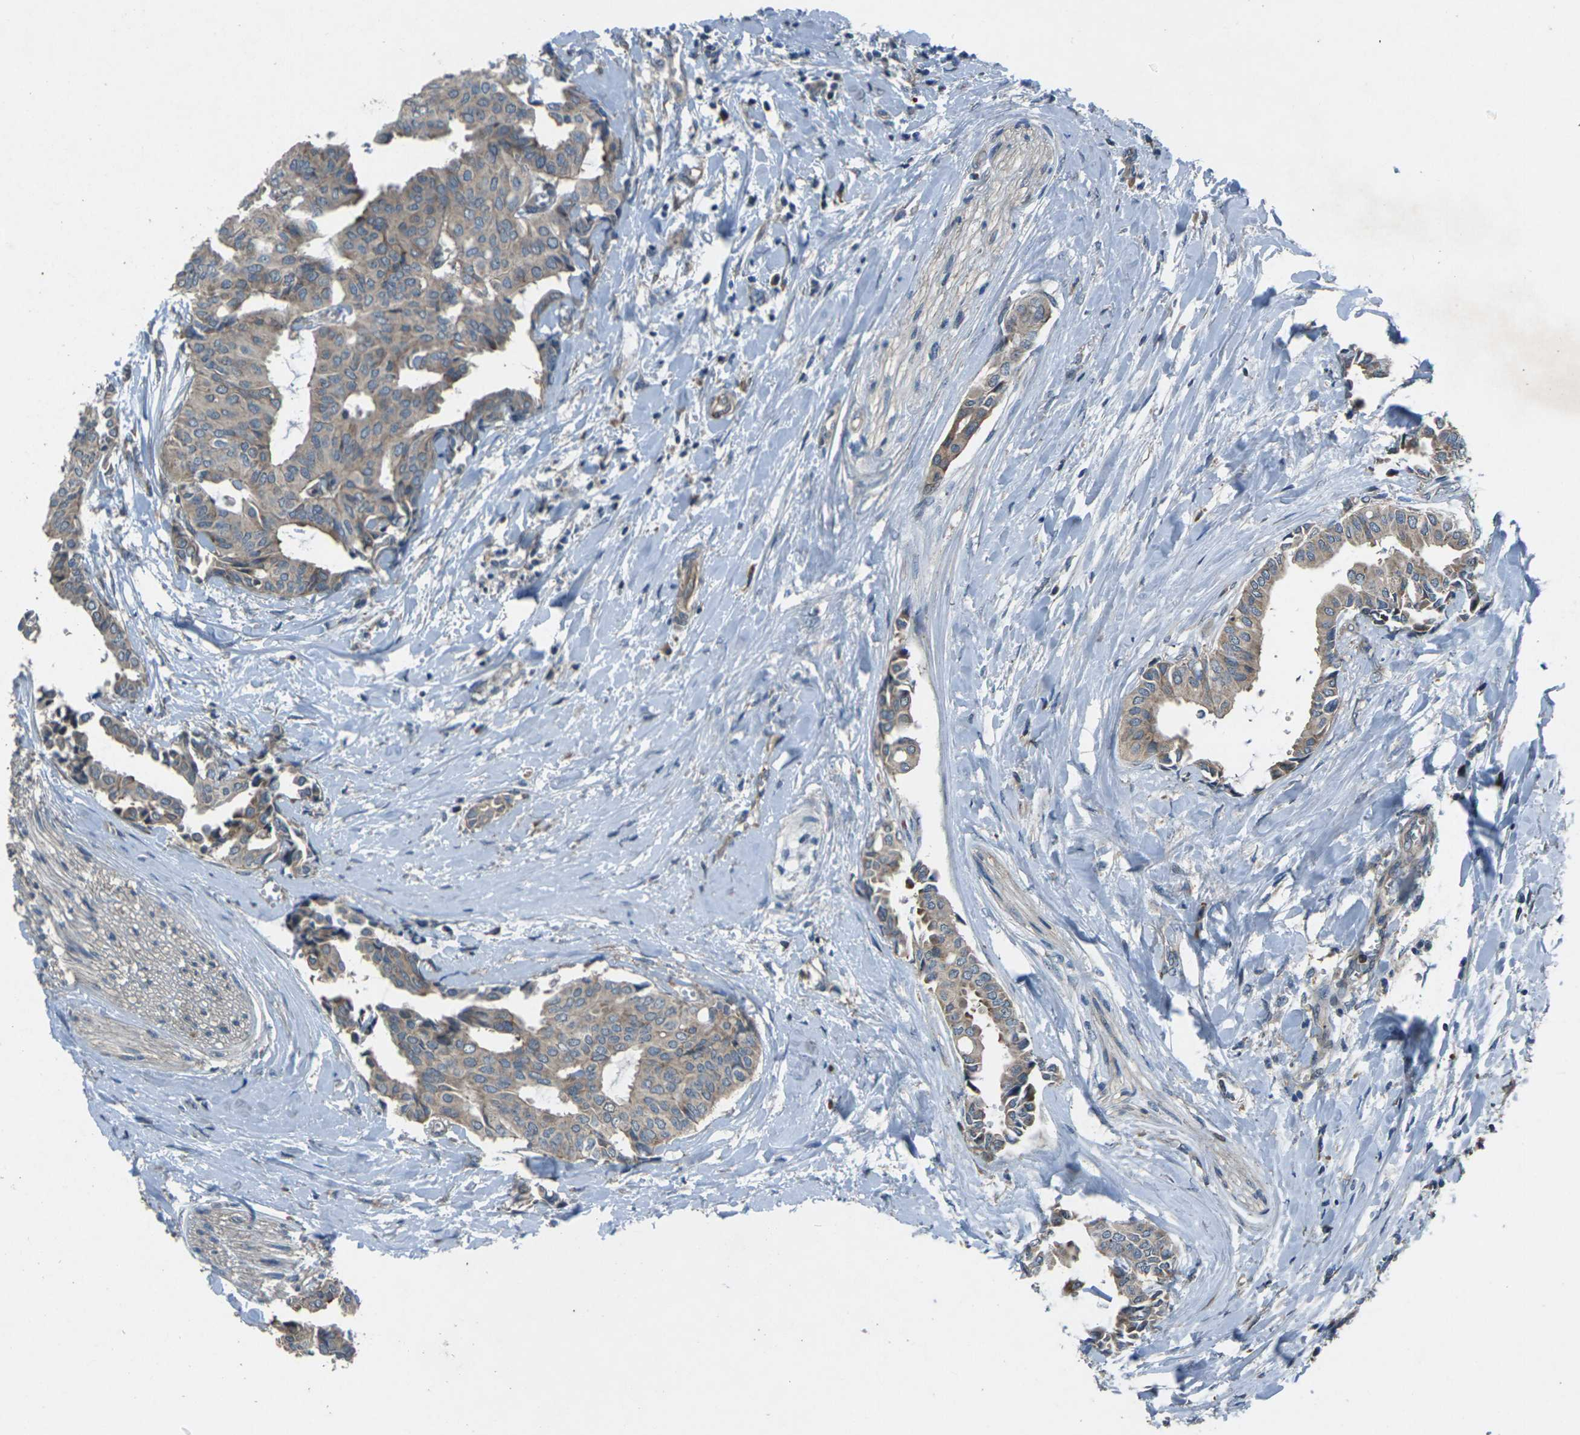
{"staining": {"intensity": "moderate", "quantity": ">75%", "location": "cytoplasmic/membranous"}, "tissue": "head and neck cancer", "cell_type": "Tumor cells", "image_type": "cancer", "snomed": [{"axis": "morphology", "description": "Adenocarcinoma, NOS"}, {"axis": "topography", "description": "Salivary gland"}, {"axis": "topography", "description": "Head-Neck"}], "caption": "Adenocarcinoma (head and neck) stained with immunohistochemistry (IHC) shows moderate cytoplasmic/membranous expression in about >75% of tumor cells.", "gene": "EDNRA", "patient": {"sex": "female", "age": 59}}